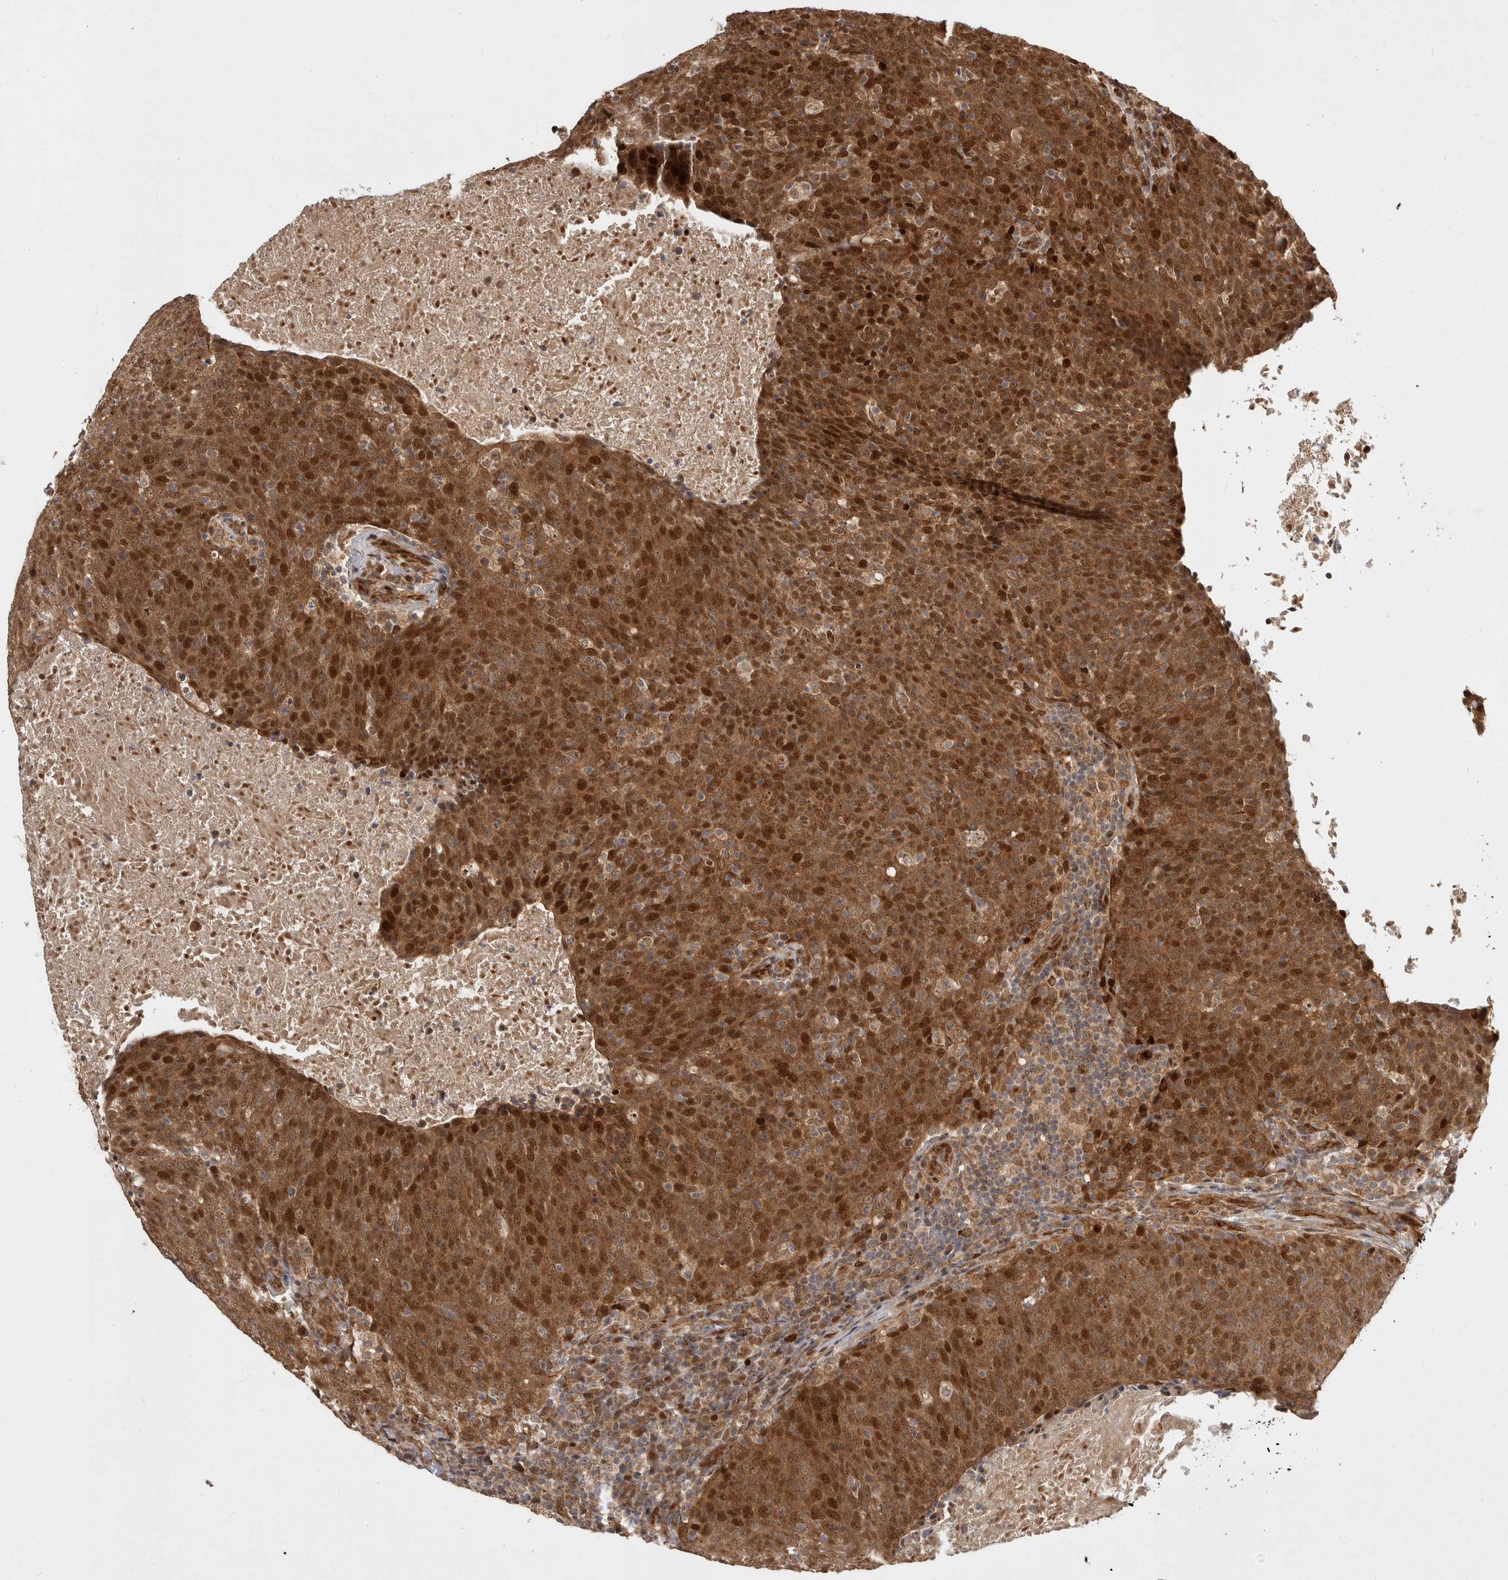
{"staining": {"intensity": "moderate", "quantity": ">75%", "location": "cytoplasmic/membranous,nuclear"}, "tissue": "head and neck cancer", "cell_type": "Tumor cells", "image_type": "cancer", "snomed": [{"axis": "morphology", "description": "Squamous cell carcinoma, NOS"}, {"axis": "morphology", "description": "Squamous cell carcinoma, metastatic, NOS"}, {"axis": "topography", "description": "Lymph node"}, {"axis": "topography", "description": "Head-Neck"}], "caption": "Human head and neck cancer (metastatic squamous cell carcinoma) stained with a protein marker reveals moderate staining in tumor cells.", "gene": "CAMSAP2", "patient": {"sex": "male", "age": 62}}